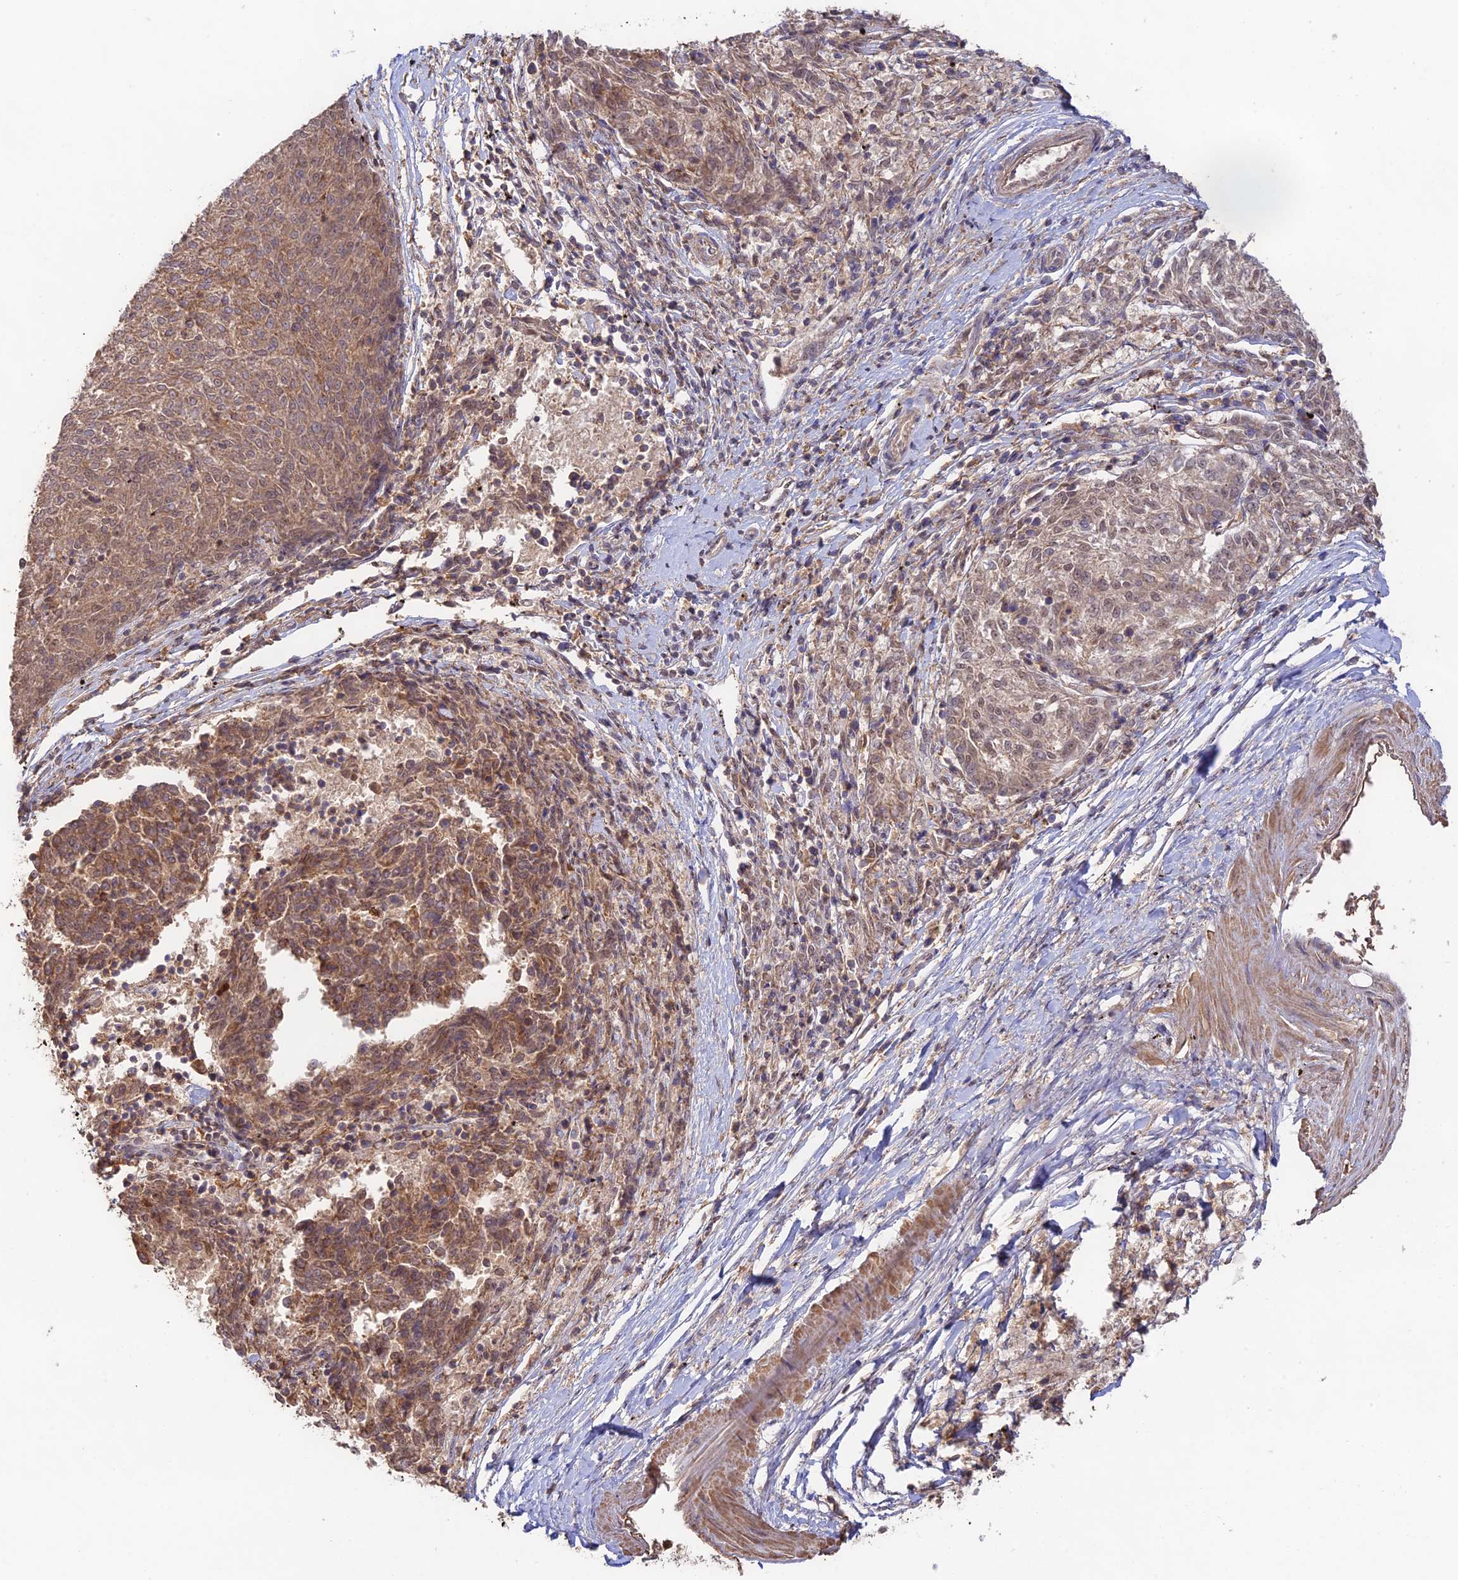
{"staining": {"intensity": "moderate", "quantity": ">75%", "location": "cytoplasmic/membranous"}, "tissue": "melanoma", "cell_type": "Tumor cells", "image_type": "cancer", "snomed": [{"axis": "morphology", "description": "Malignant melanoma, NOS"}, {"axis": "topography", "description": "Skin"}], "caption": "Malignant melanoma was stained to show a protein in brown. There is medium levels of moderate cytoplasmic/membranous staining in approximately >75% of tumor cells.", "gene": "CLCF1", "patient": {"sex": "female", "age": 72}}